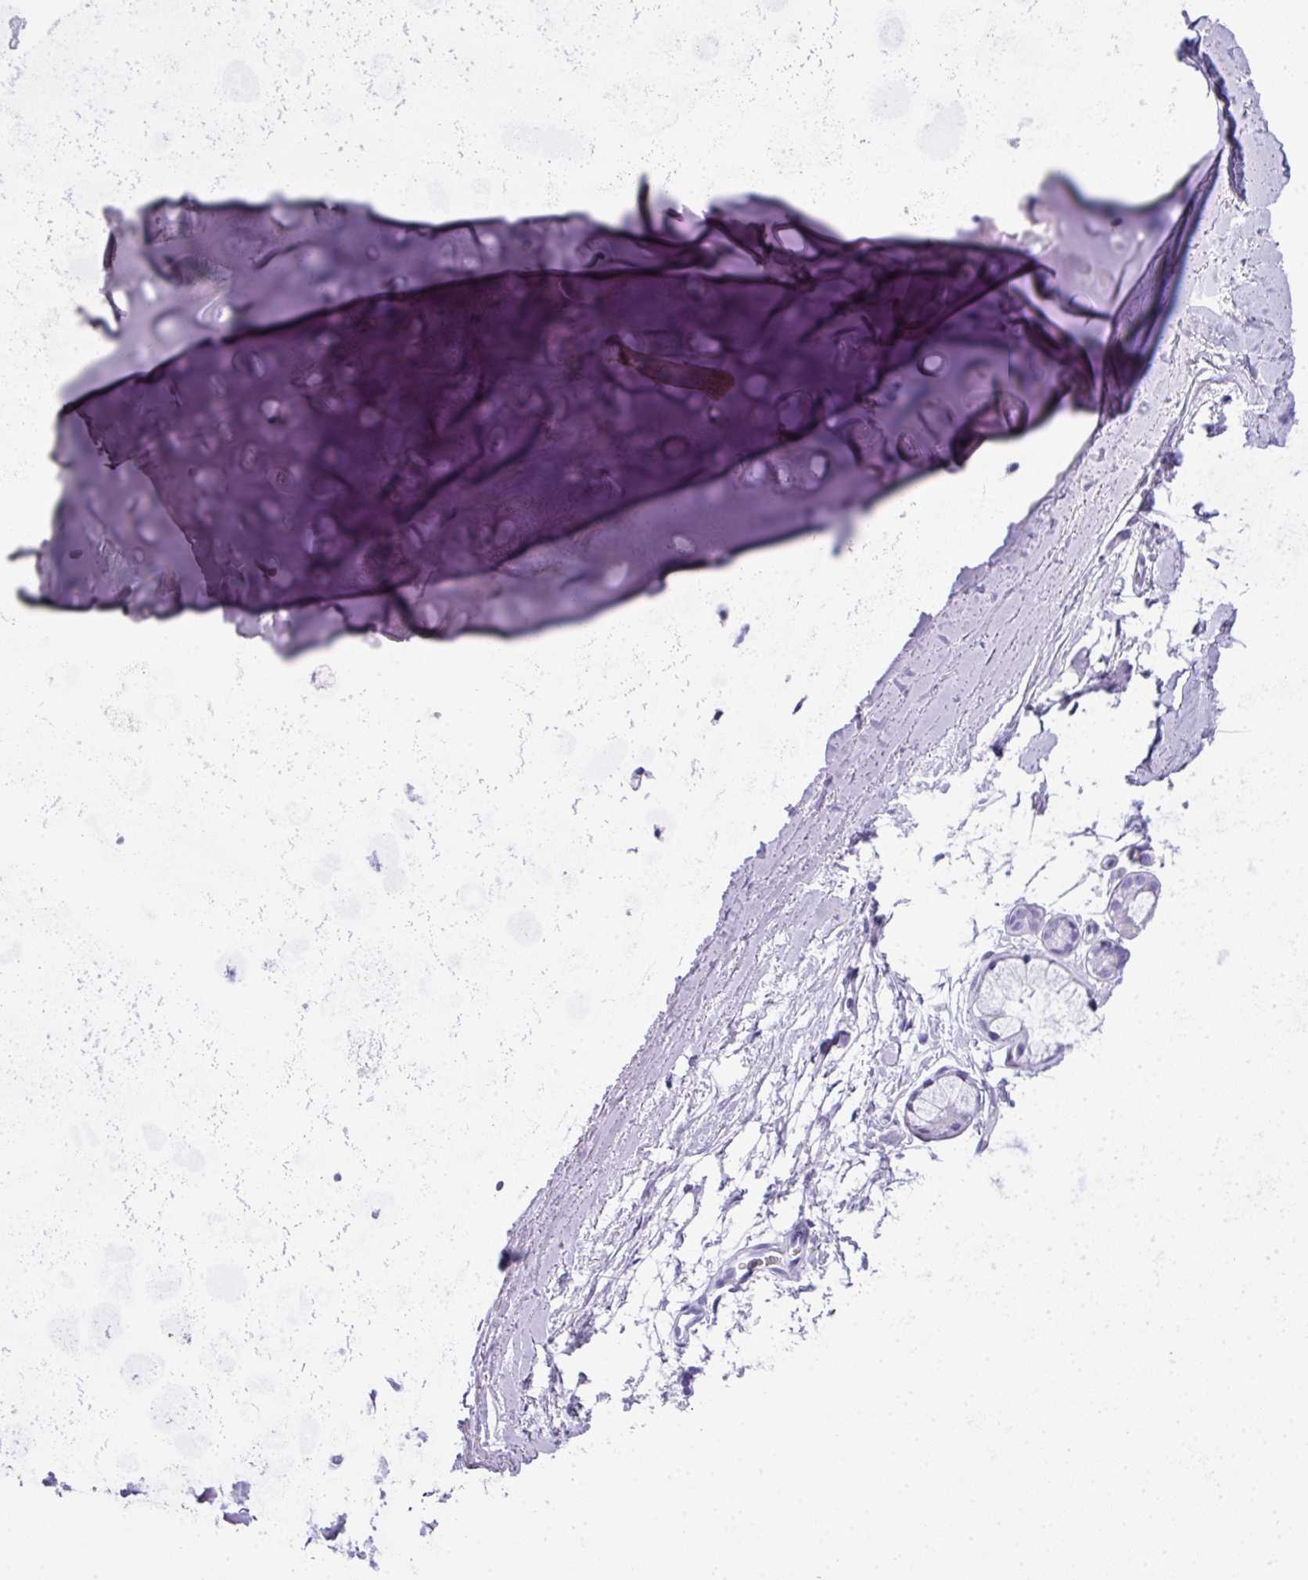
{"staining": {"intensity": "negative", "quantity": "none", "location": "none"}, "tissue": "adipose tissue", "cell_type": "Adipocytes", "image_type": "normal", "snomed": [{"axis": "morphology", "description": "Normal tissue, NOS"}, {"axis": "topography", "description": "Cartilage tissue"}, {"axis": "topography", "description": "Bronchus"}], "caption": "Adipose tissue stained for a protein using immunohistochemistry displays no expression adipocytes.", "gene": "TNP1", "patient": {"sex": "female", "age": 72}}